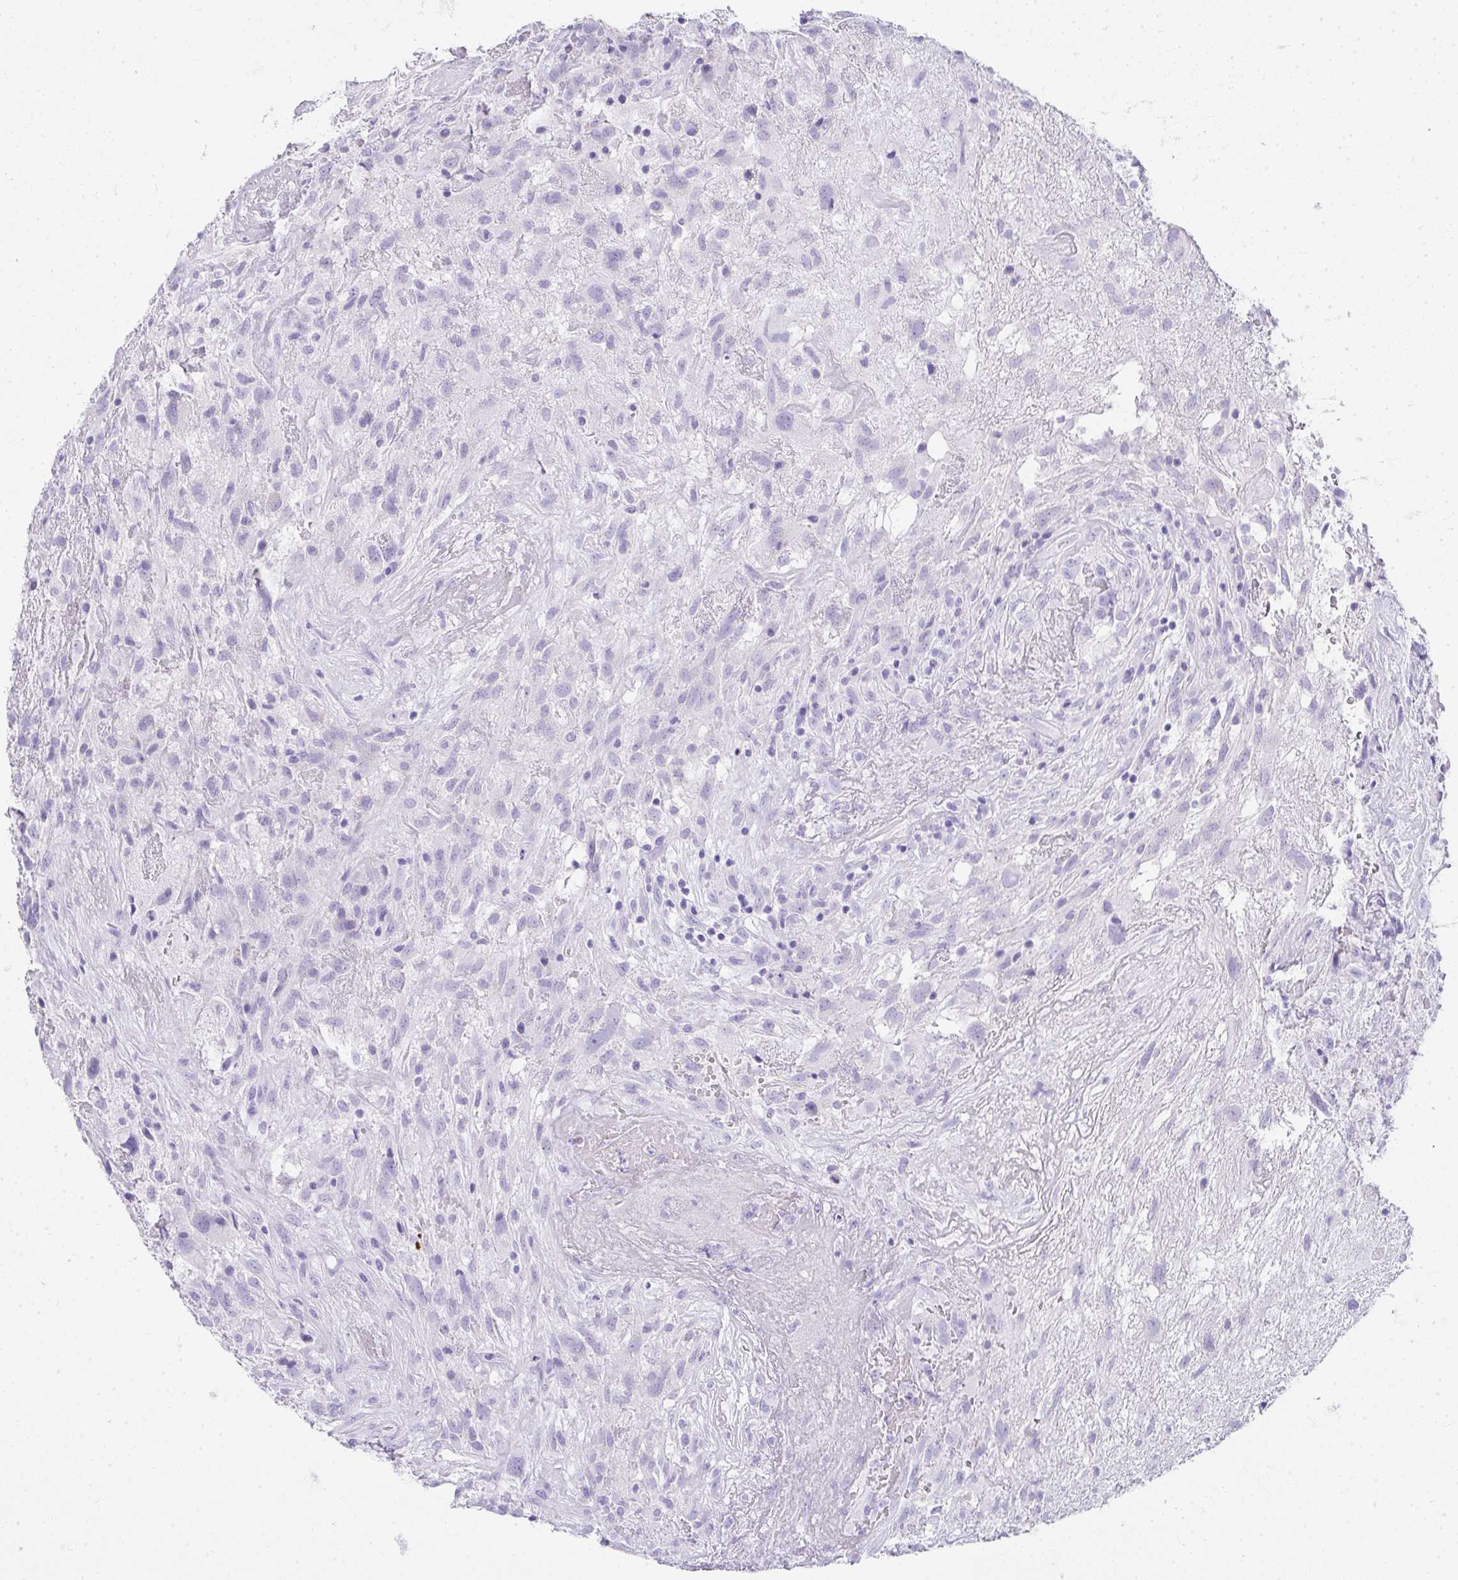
{"staining": {"intensity": "negative", "quantity": "none", "location": "none"}, "tissue": "glioma", "cell_type": "Tumor cells", "image_type": "cancer", "snomed": [{"axis": "morphology", "description": "Glioma, malignant, High grade"}, {"axis": "topography", "description": "Brain"}], "caption": "The photomicrograph reveals no significant positivity in tumor cells of glioma.", "gene": "CDADC1", "patient": {"sex": "male", "age": 46}}